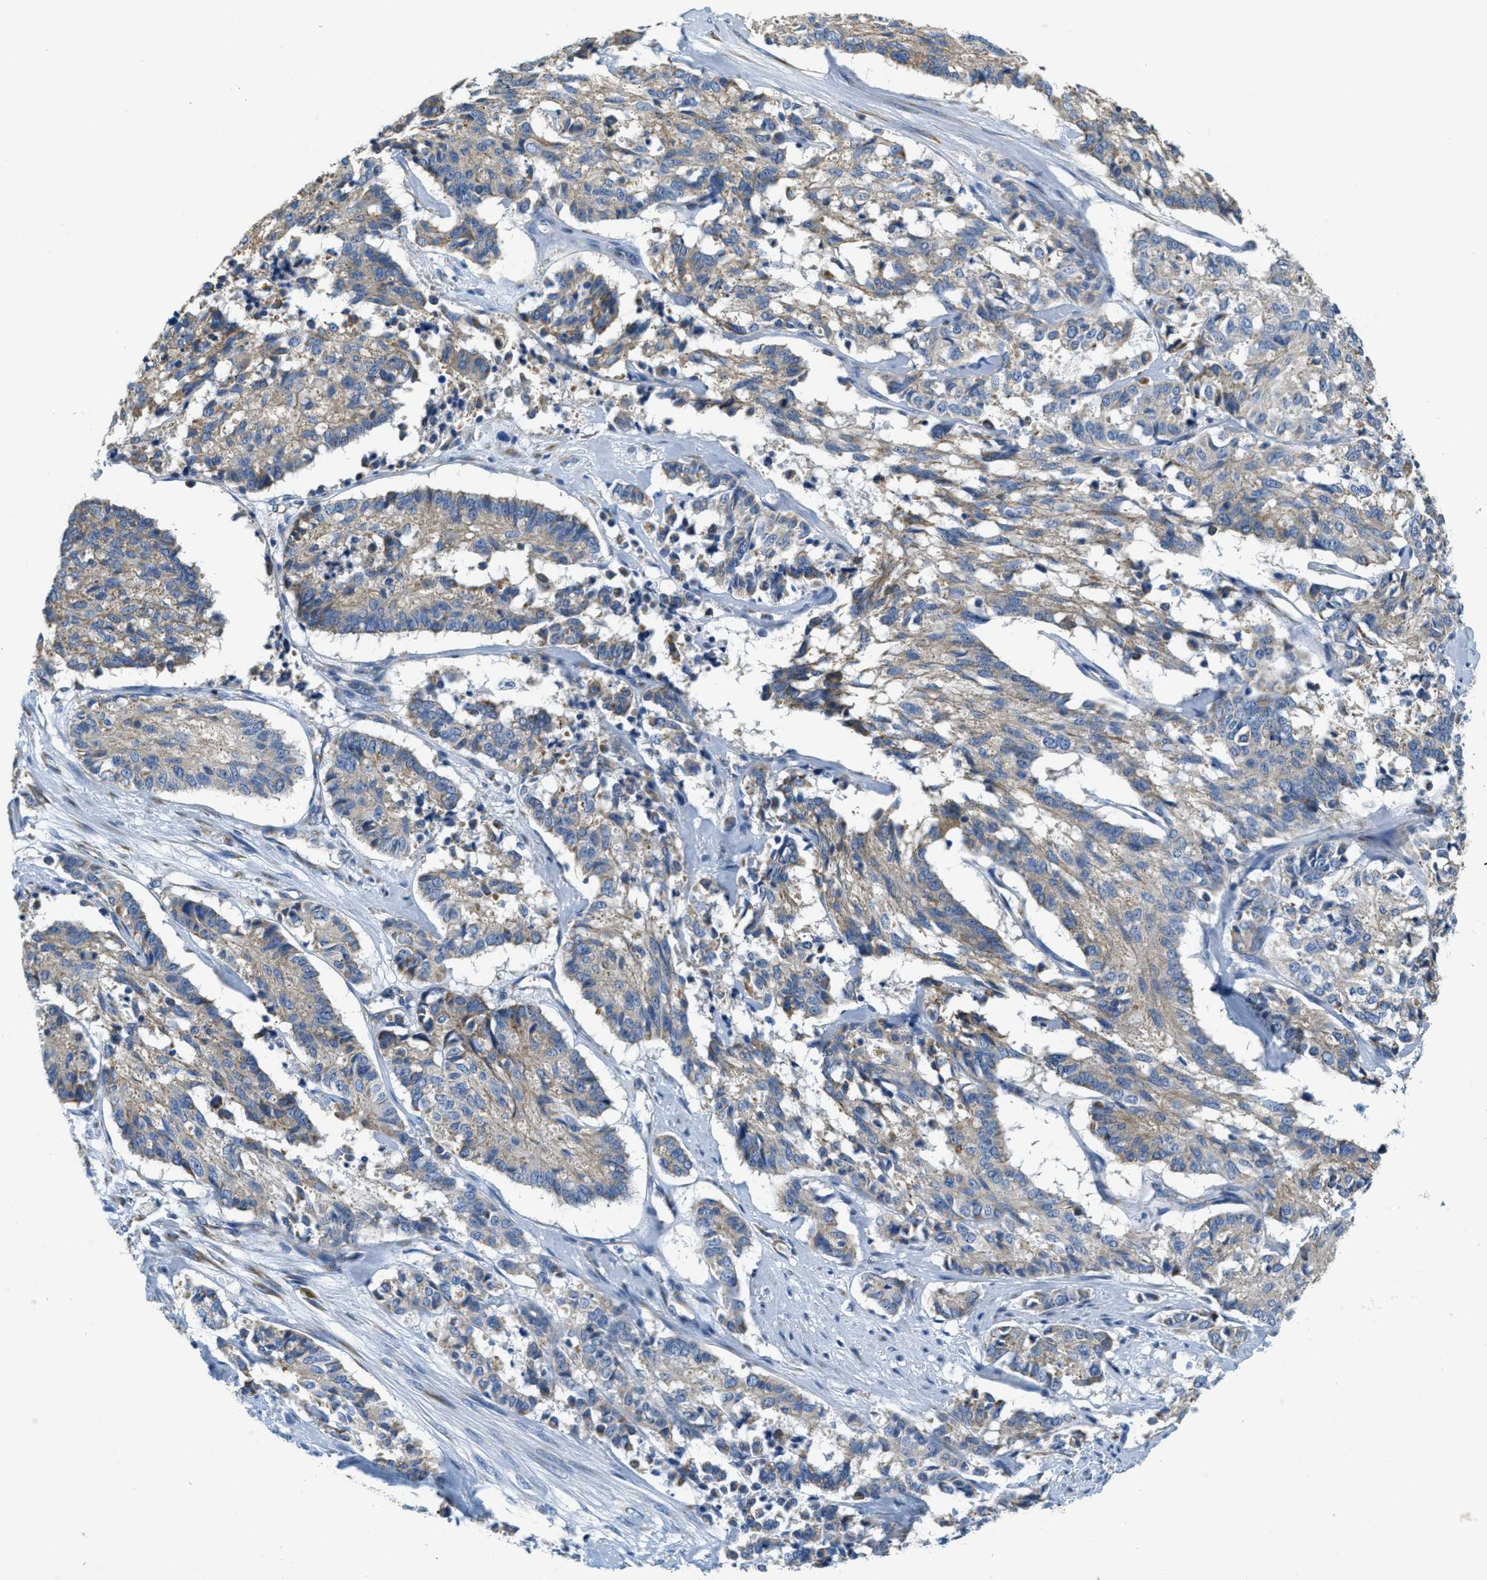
{"staining": {"intensity": "weak", "quantity": ">75%", "location": "cytoplasmic/membranous"}, "tissue": "cervical cancer", "cell_type": "Tumor cells", "image_type": "cancer", "snomed": [{"axis": "morphology", "description": "Squamous cell carcinoma, NOS"}, {"axis": "topography", "description": "Cervix"}], "caption": "A photomicrograph showing weak cytoplasmic/membranous positivity in approximately >75% of tumor cells in cervical squamous cell carcinoma, as visualized by brown immunohistochemical staining.", "gene": "CA4", "patient": {"sex": "female", "age": 35}}